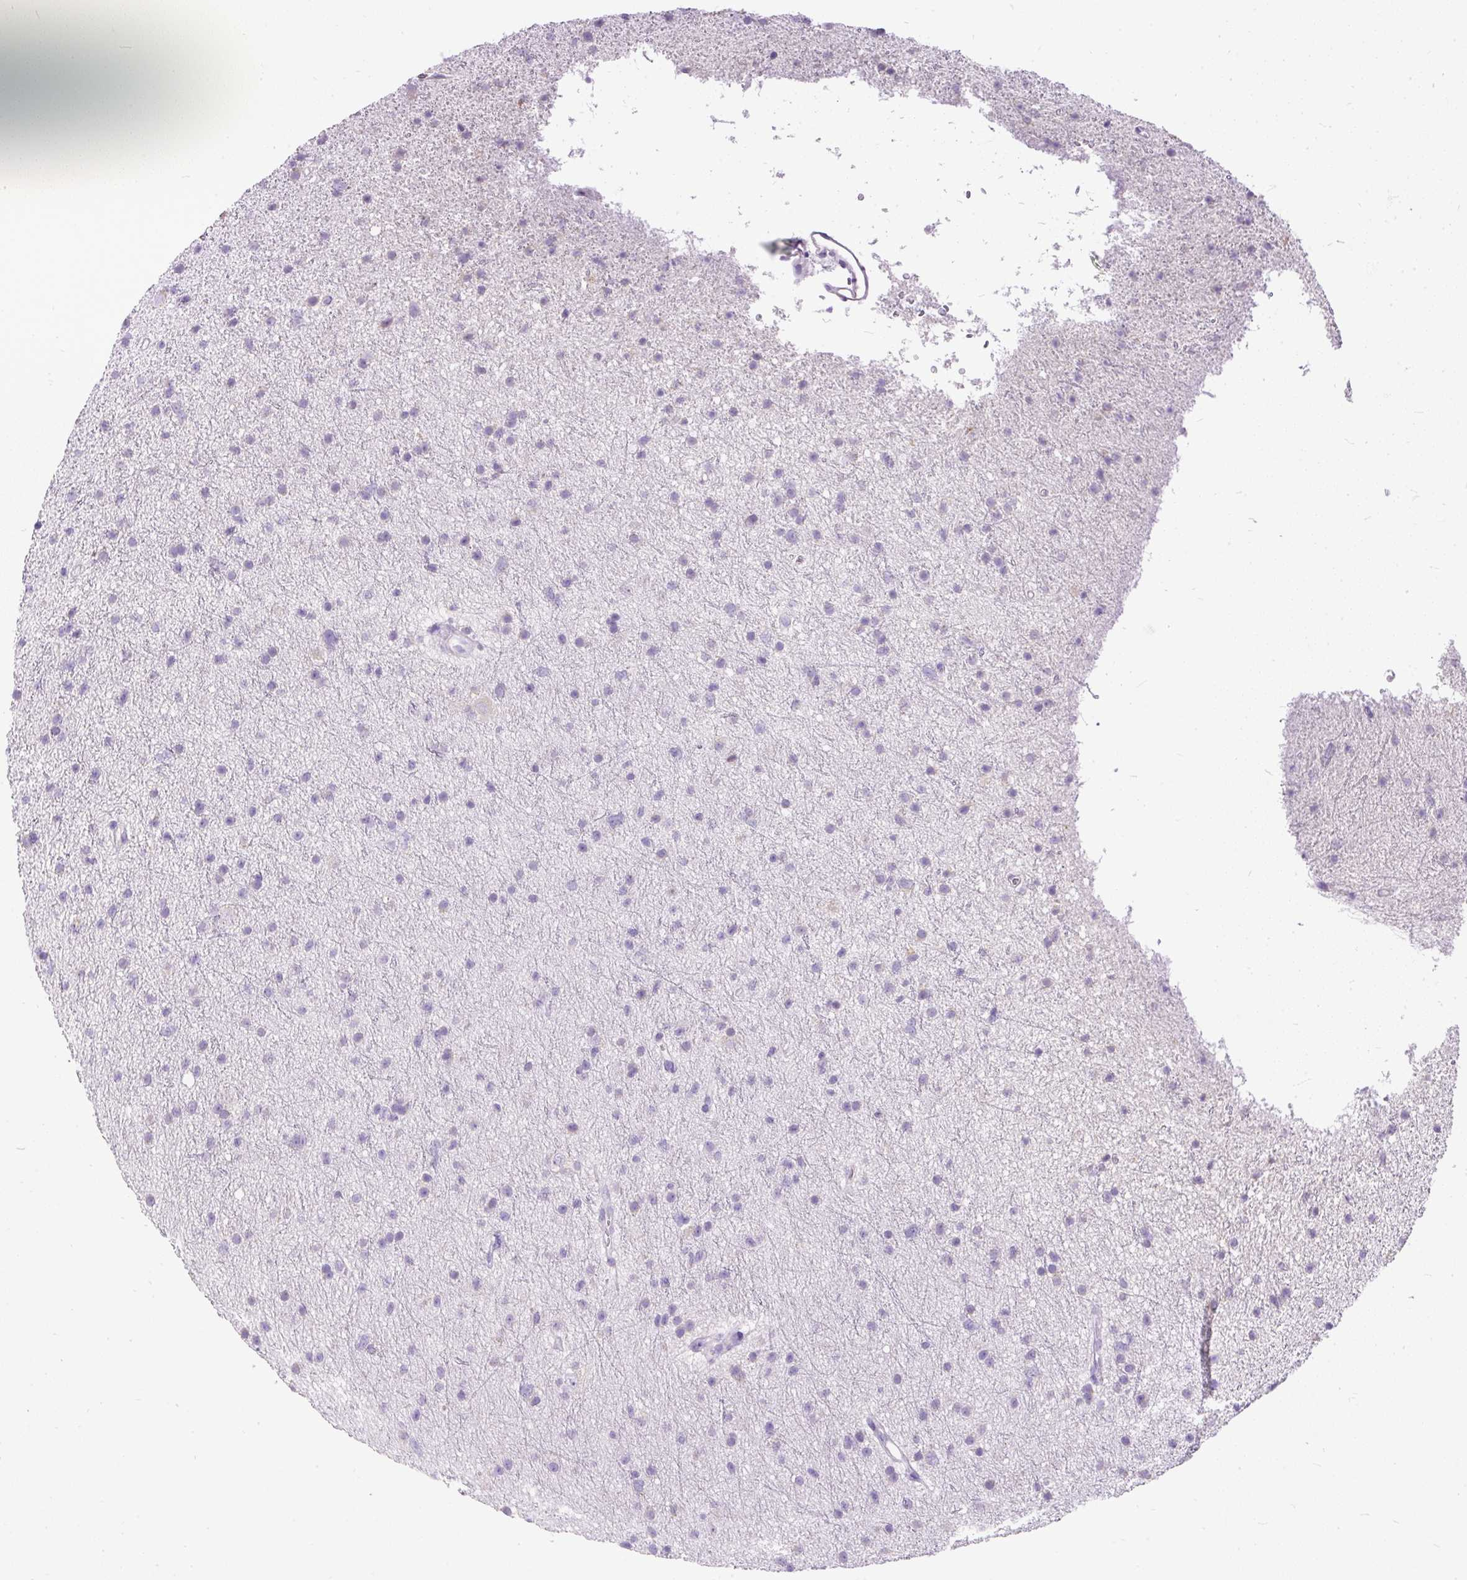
{"staining": {"intensity": "negative", "quantity": "none", "location": "none"}, "tissue": "glioma", "cell_type": "Tumor cells", "image_type": "cancer", "snomed": [{"axis": "morphology", "description": "Glioma, malignant, Low grade"}, {"axis": "topography", "description": "Cerebral cortex"}], "caption": "This is an immunohistochemistry (IHC) image of glioma. There is no expression in tumor cells.", "gene": "GBX1", "patient": {"sex": "female", "age": 39}}